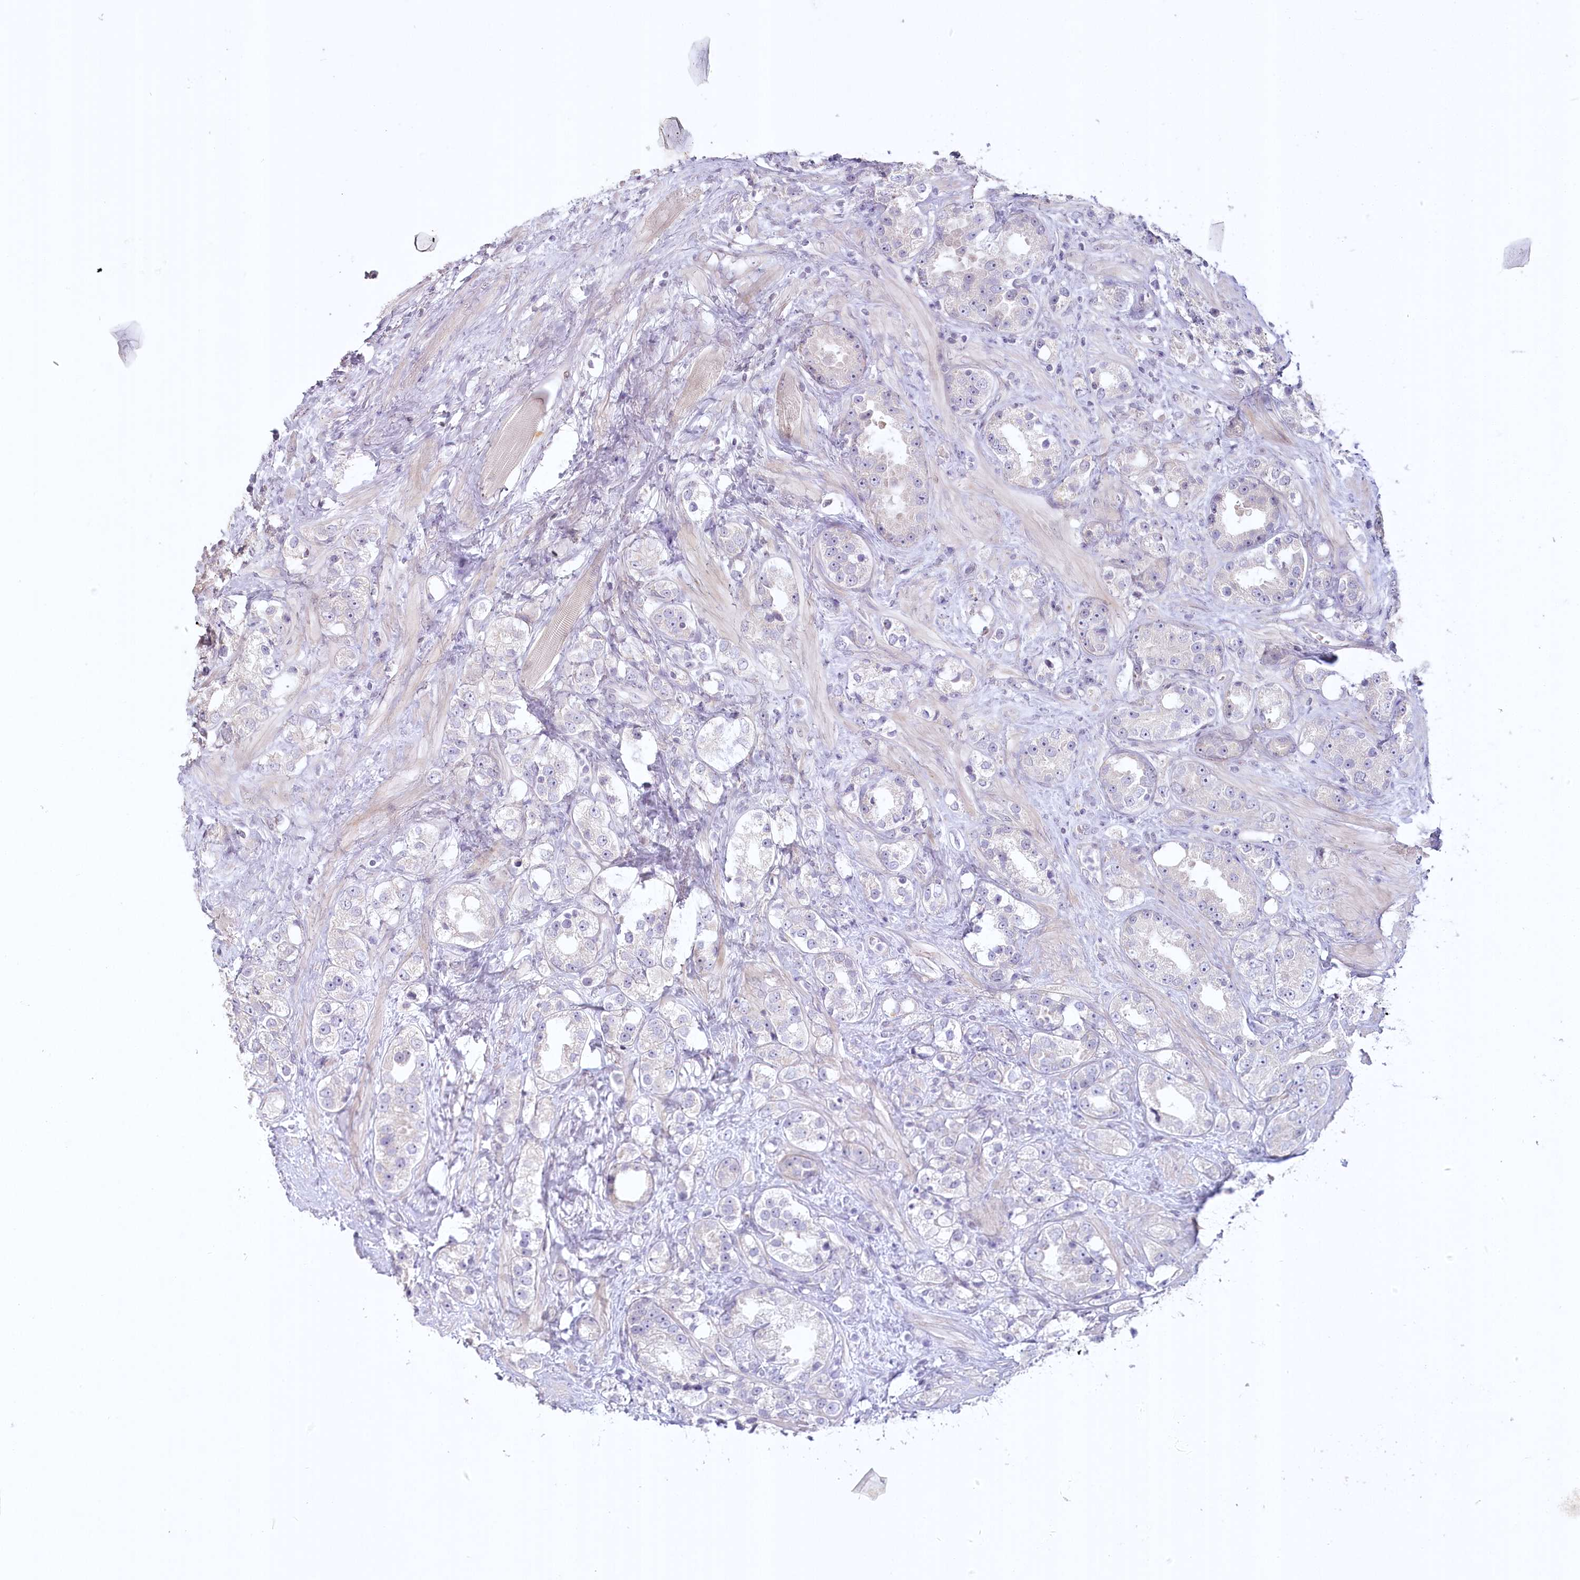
{"staining": {"intensity": "negative", "quantity": "none", "location": "none"}, "tissue": "prostate cancer", "cell_type": "Tumor cells", "image_type": "cancer", "snomed": [{"axis": "morphology", "description": "Adenocarcinoma, NOS"}, {"axis": "topography", "description": "Prostate"}], "caption": "A histopathology image of human prostate cancer (adenocarcinoma) is negative for staining in tumor cells.", "gene": "USP11", "patient": {"sex": "male", "age": 79}}